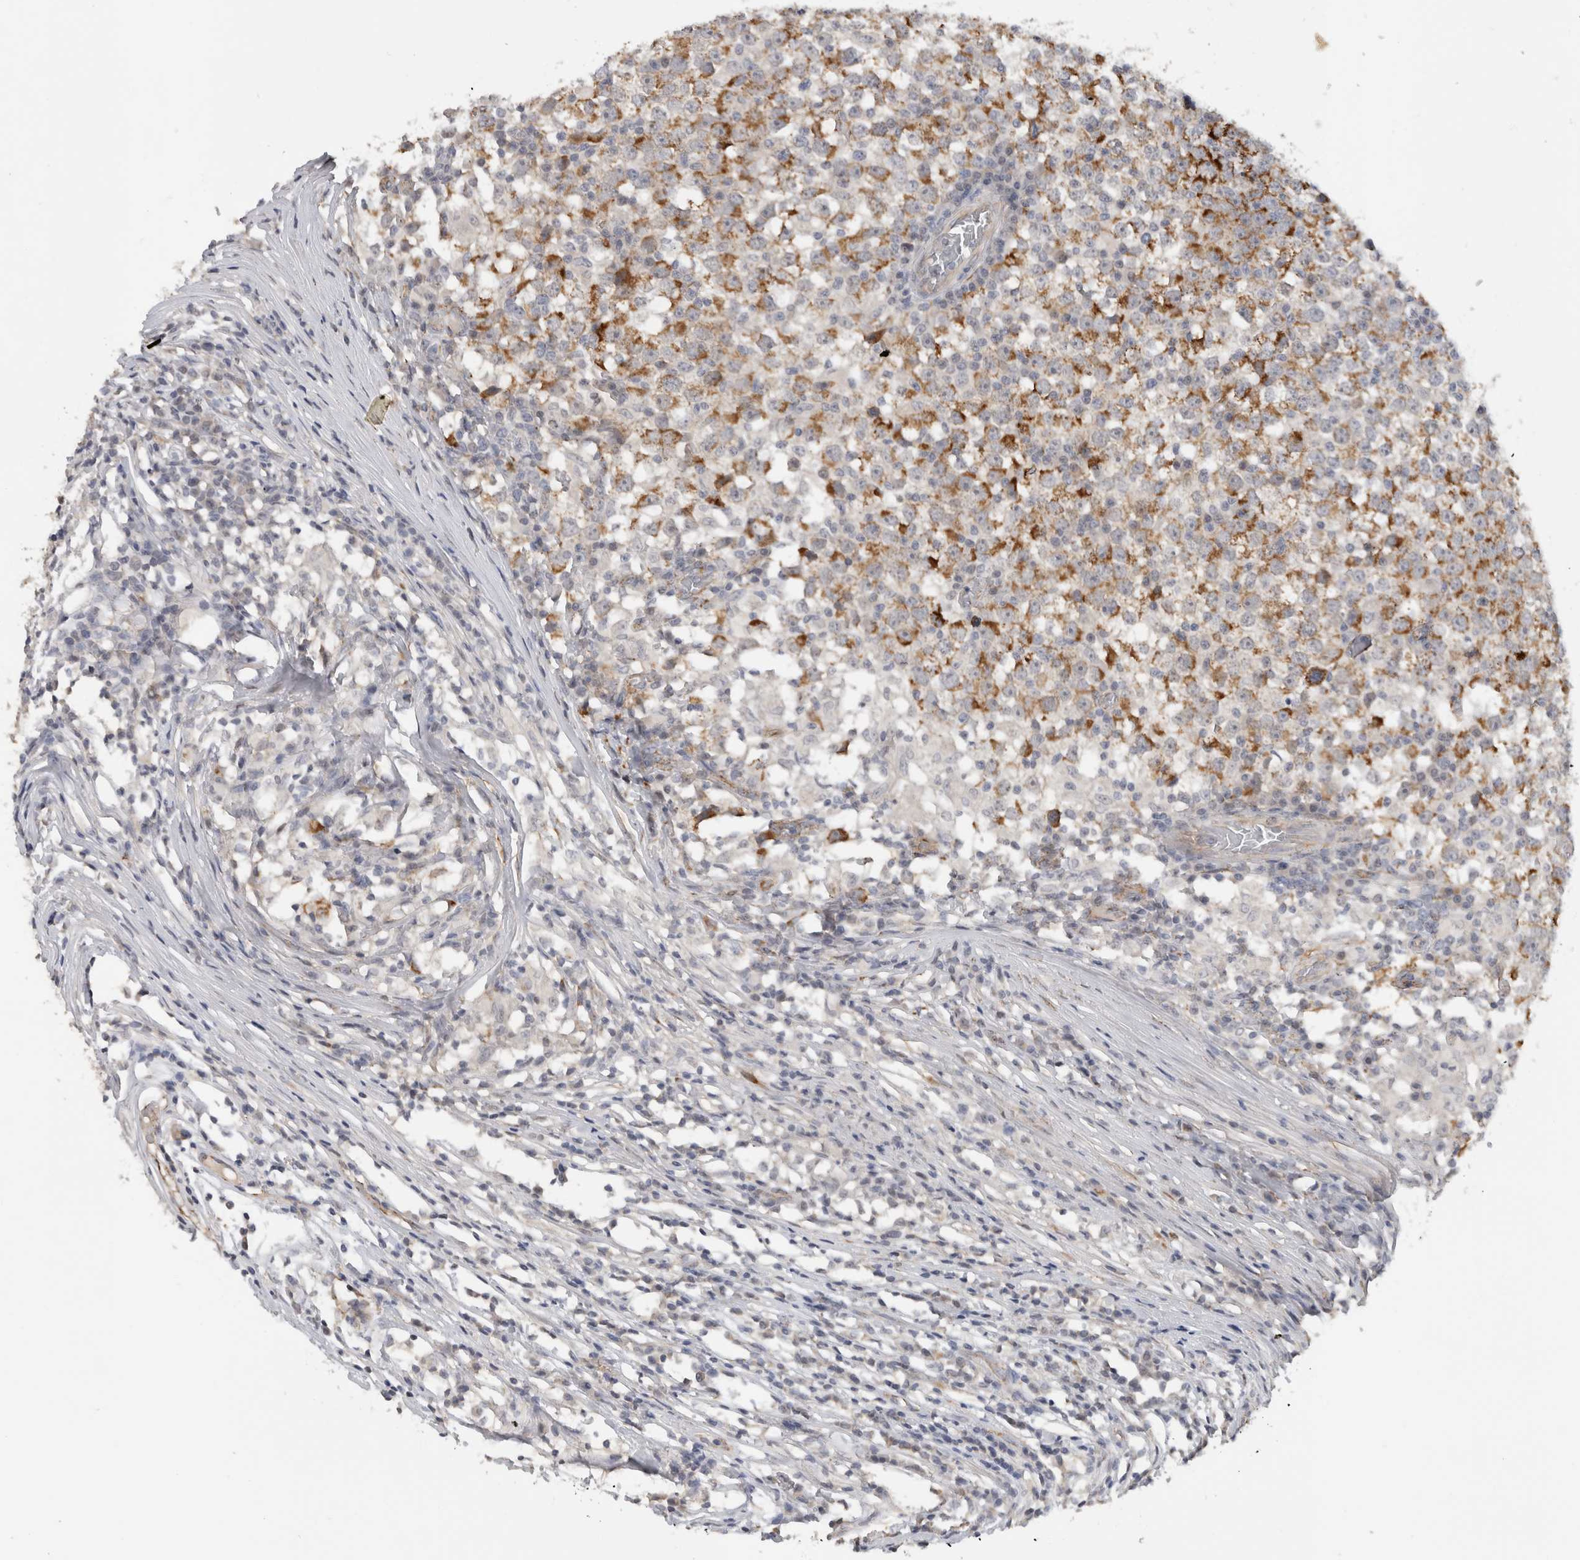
{"staining": {"intensity": "moderate", "quantity": ">75%", "location": "cytoplasmic/membranous"}, "tissue": "testis cancer", "cell_type": "Tumor cells", "image_type": "cancer", "snomed": [{"axis": "morphology", "description": "Seminoma, NOS"}, {"axis": "topography", "description": "Testis"}], "caption": "Seminoma (testis) stained with immunohistochemistry shows moderate cytoplasmic/membranous expression in approximately >75% of tumor cells.", "gene": "DYRK2", "patient": {"sex": "male", "age": 65}}